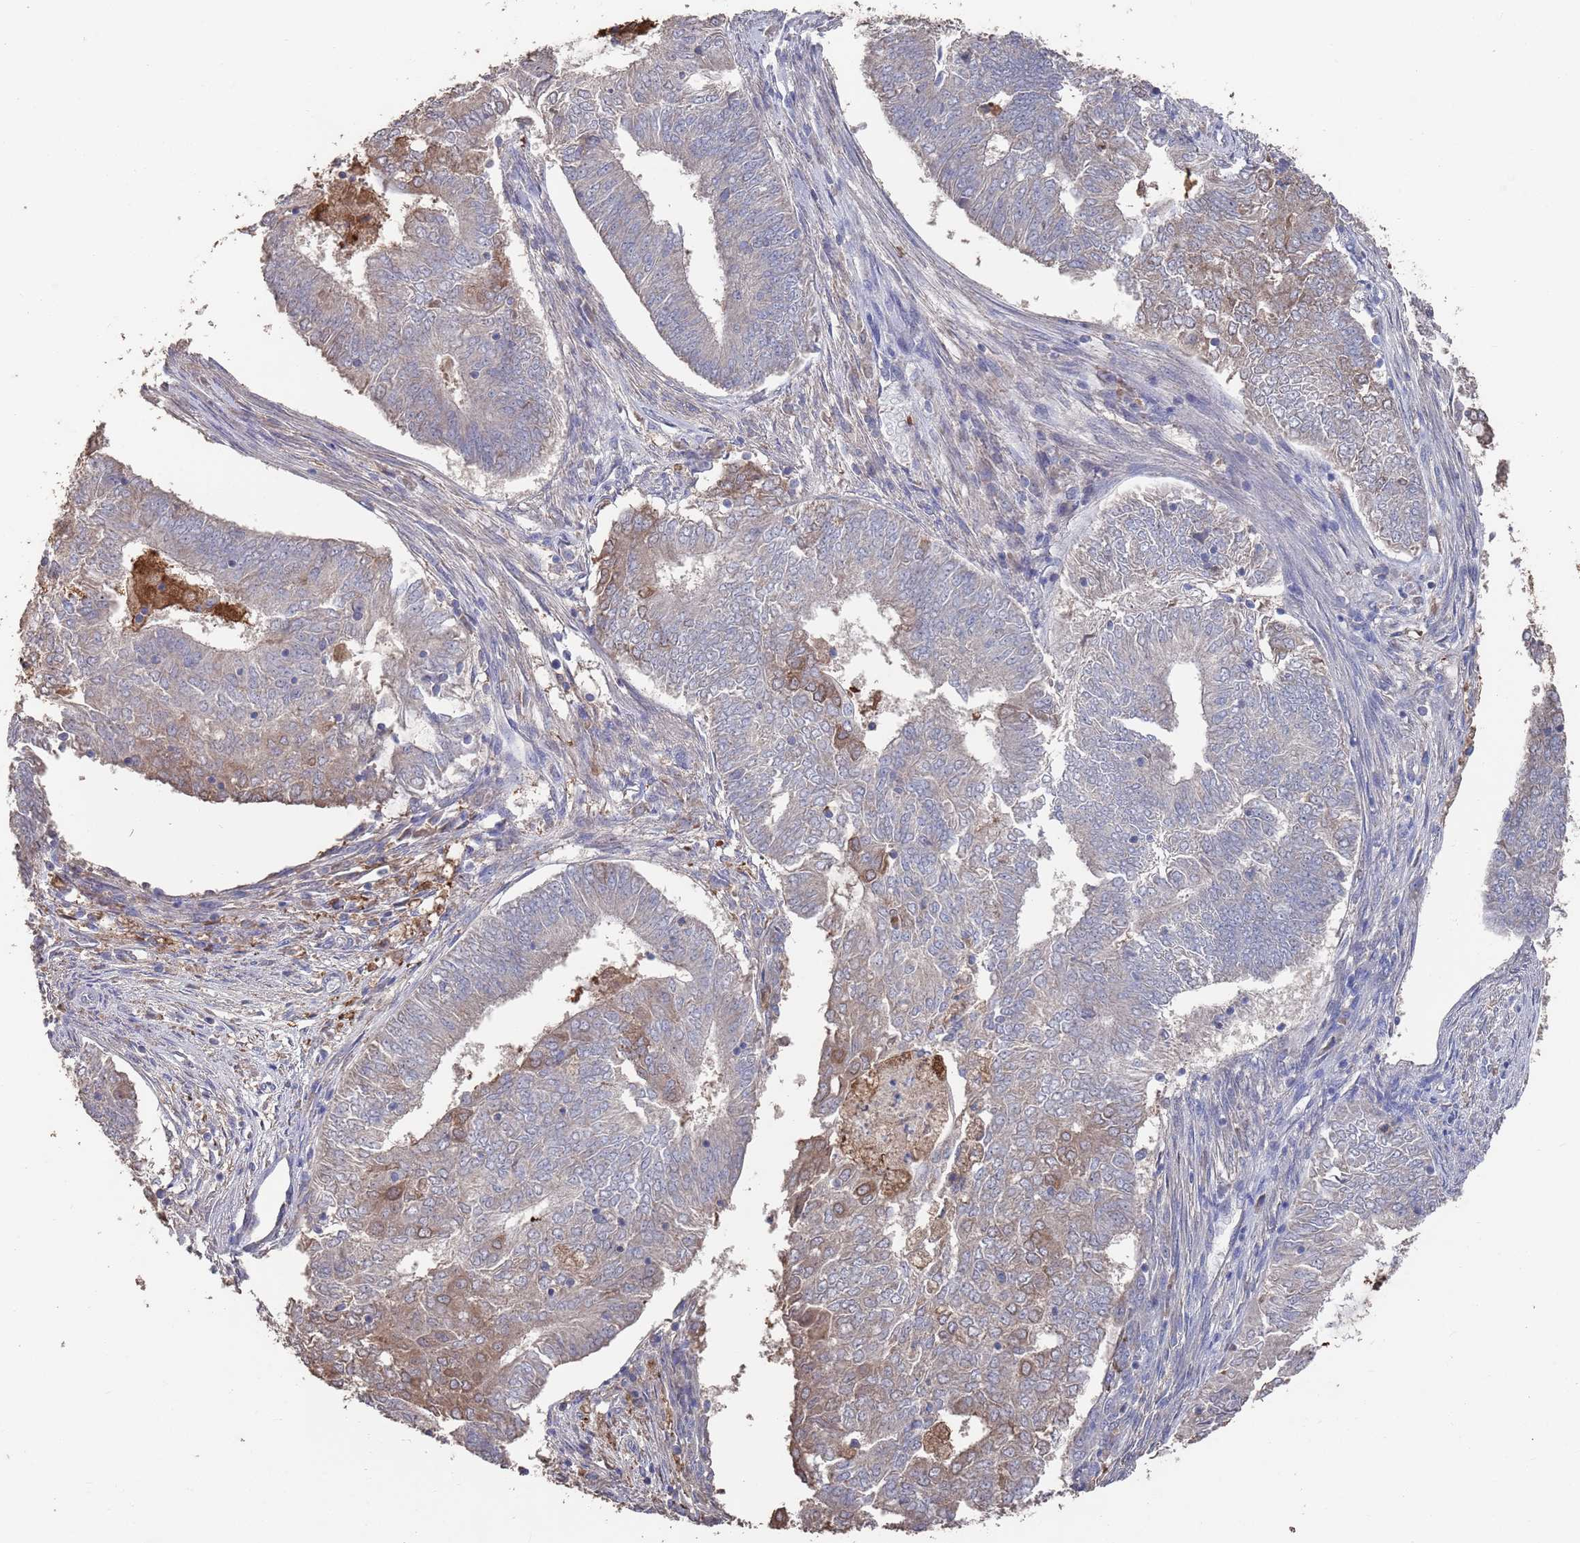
{"staining": {"intensity": "moderate", "quantity": "<25%", "location": "cytoplasmic/membranous"}, "tissue": "endometrial cancer", "cell_type": "Tumor cells", "image_type": "cancer", "snomed": [{"axis": "morphology", "description": "Adenocarcinoma, NOS"}, {"axis": "topography", "description": "Endometrium"}], "caption": "Endometrial cancer tissue exhibits moderate cytoplasmic/membranous expression in about <25% of tumor cells, visualized by immunohistochemistry.", "gene": "BTBD18", "patient": {"sex": "female", "age": 62}}